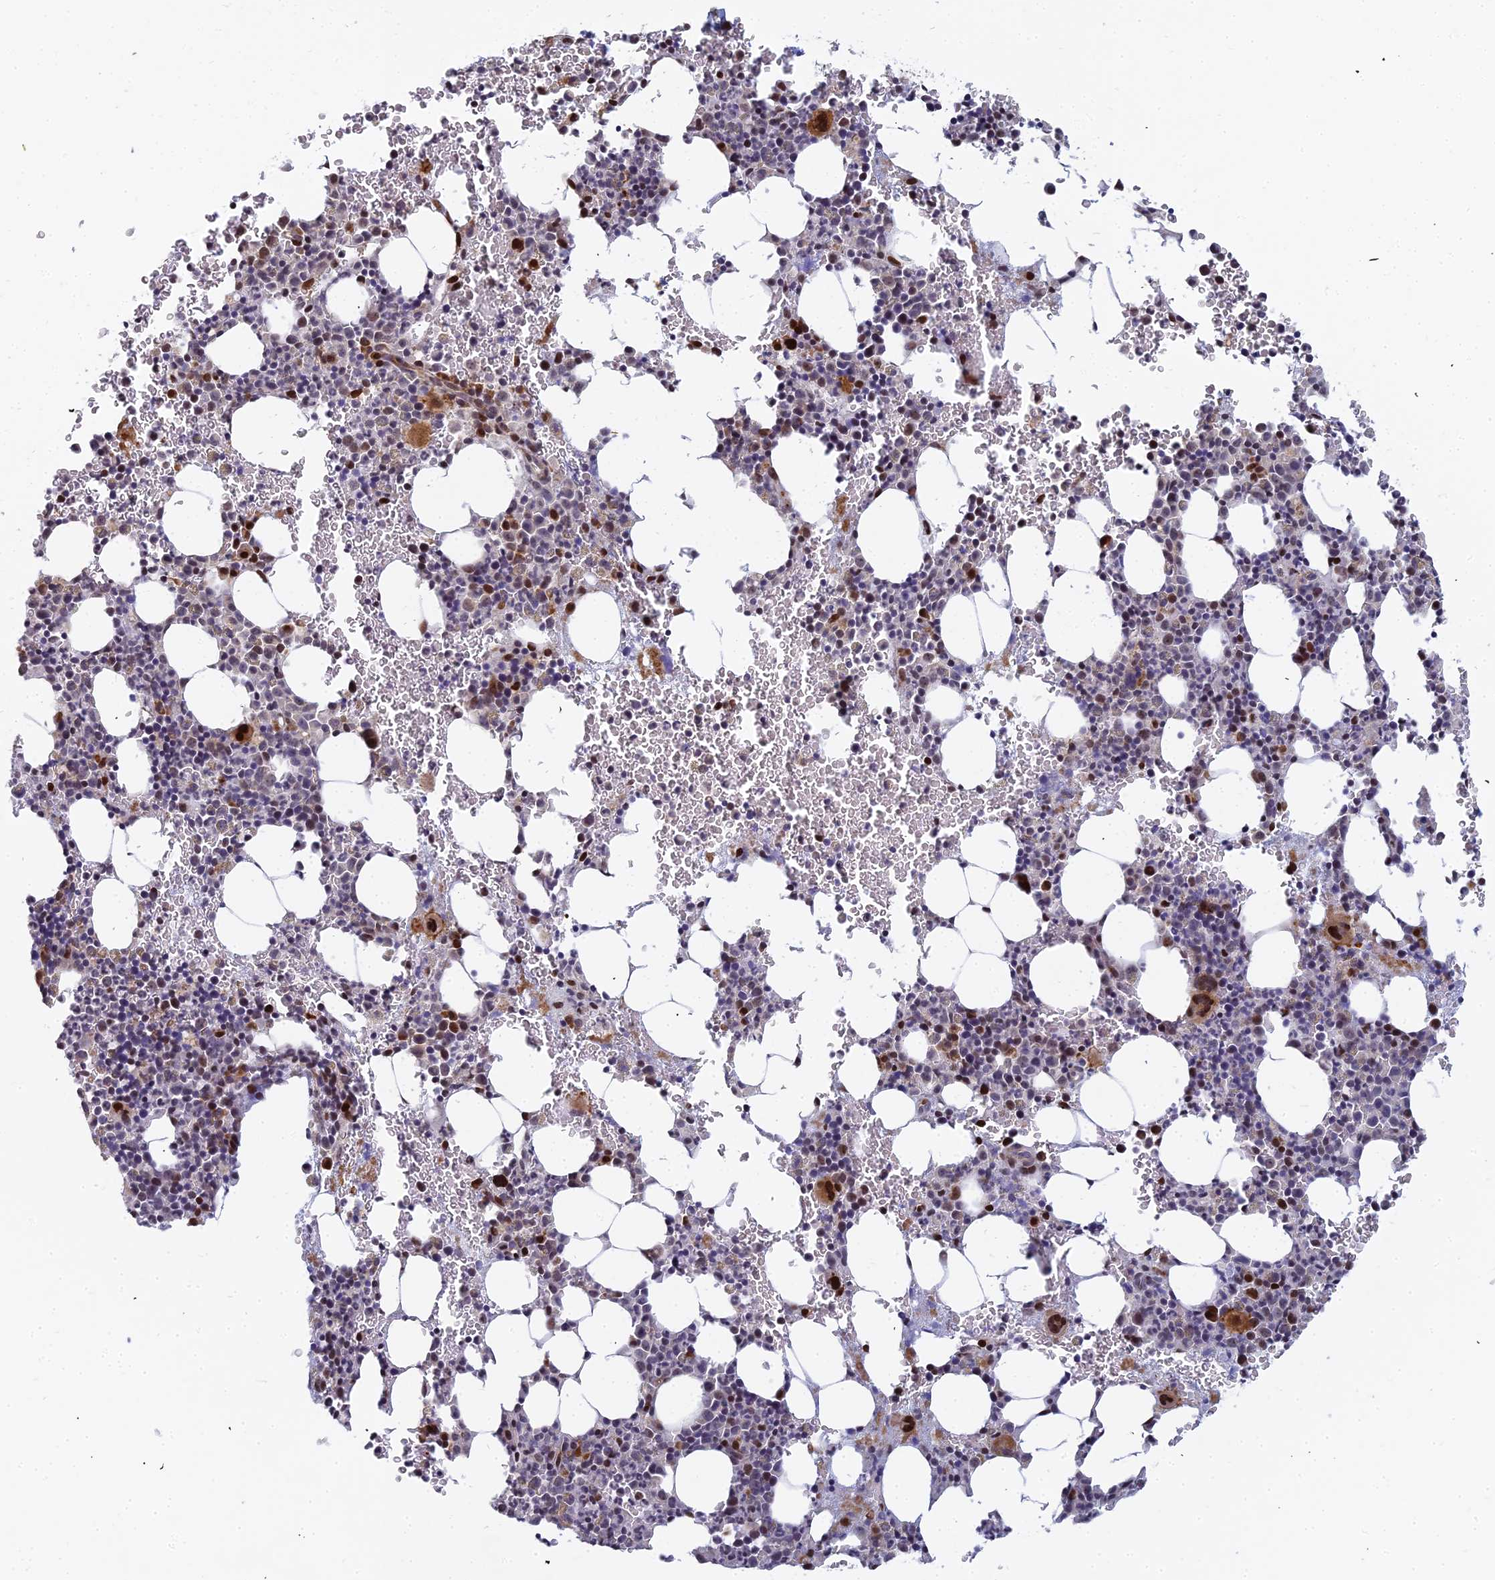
{"staining": {"intensity": "strong", "quantity": "<25%", "location": "nuclear"}, "tissue": "bone marrow", "cell_type": "Hematopoietic cells", "image_type": "normal", "snomed": [{"axis": "morphology", "description": "Normal tissue, NOS"}, {"axis": "topography", "description": "Bone marrow"}], "caption": "DAB immunohistochemical staining of normal human bone marrow exhibits strong nuclear protein positivity in approximately <25% of hematopoietic cells.", "gene": "ABCA2", "patient": {"sex": "male", "age": 41}}